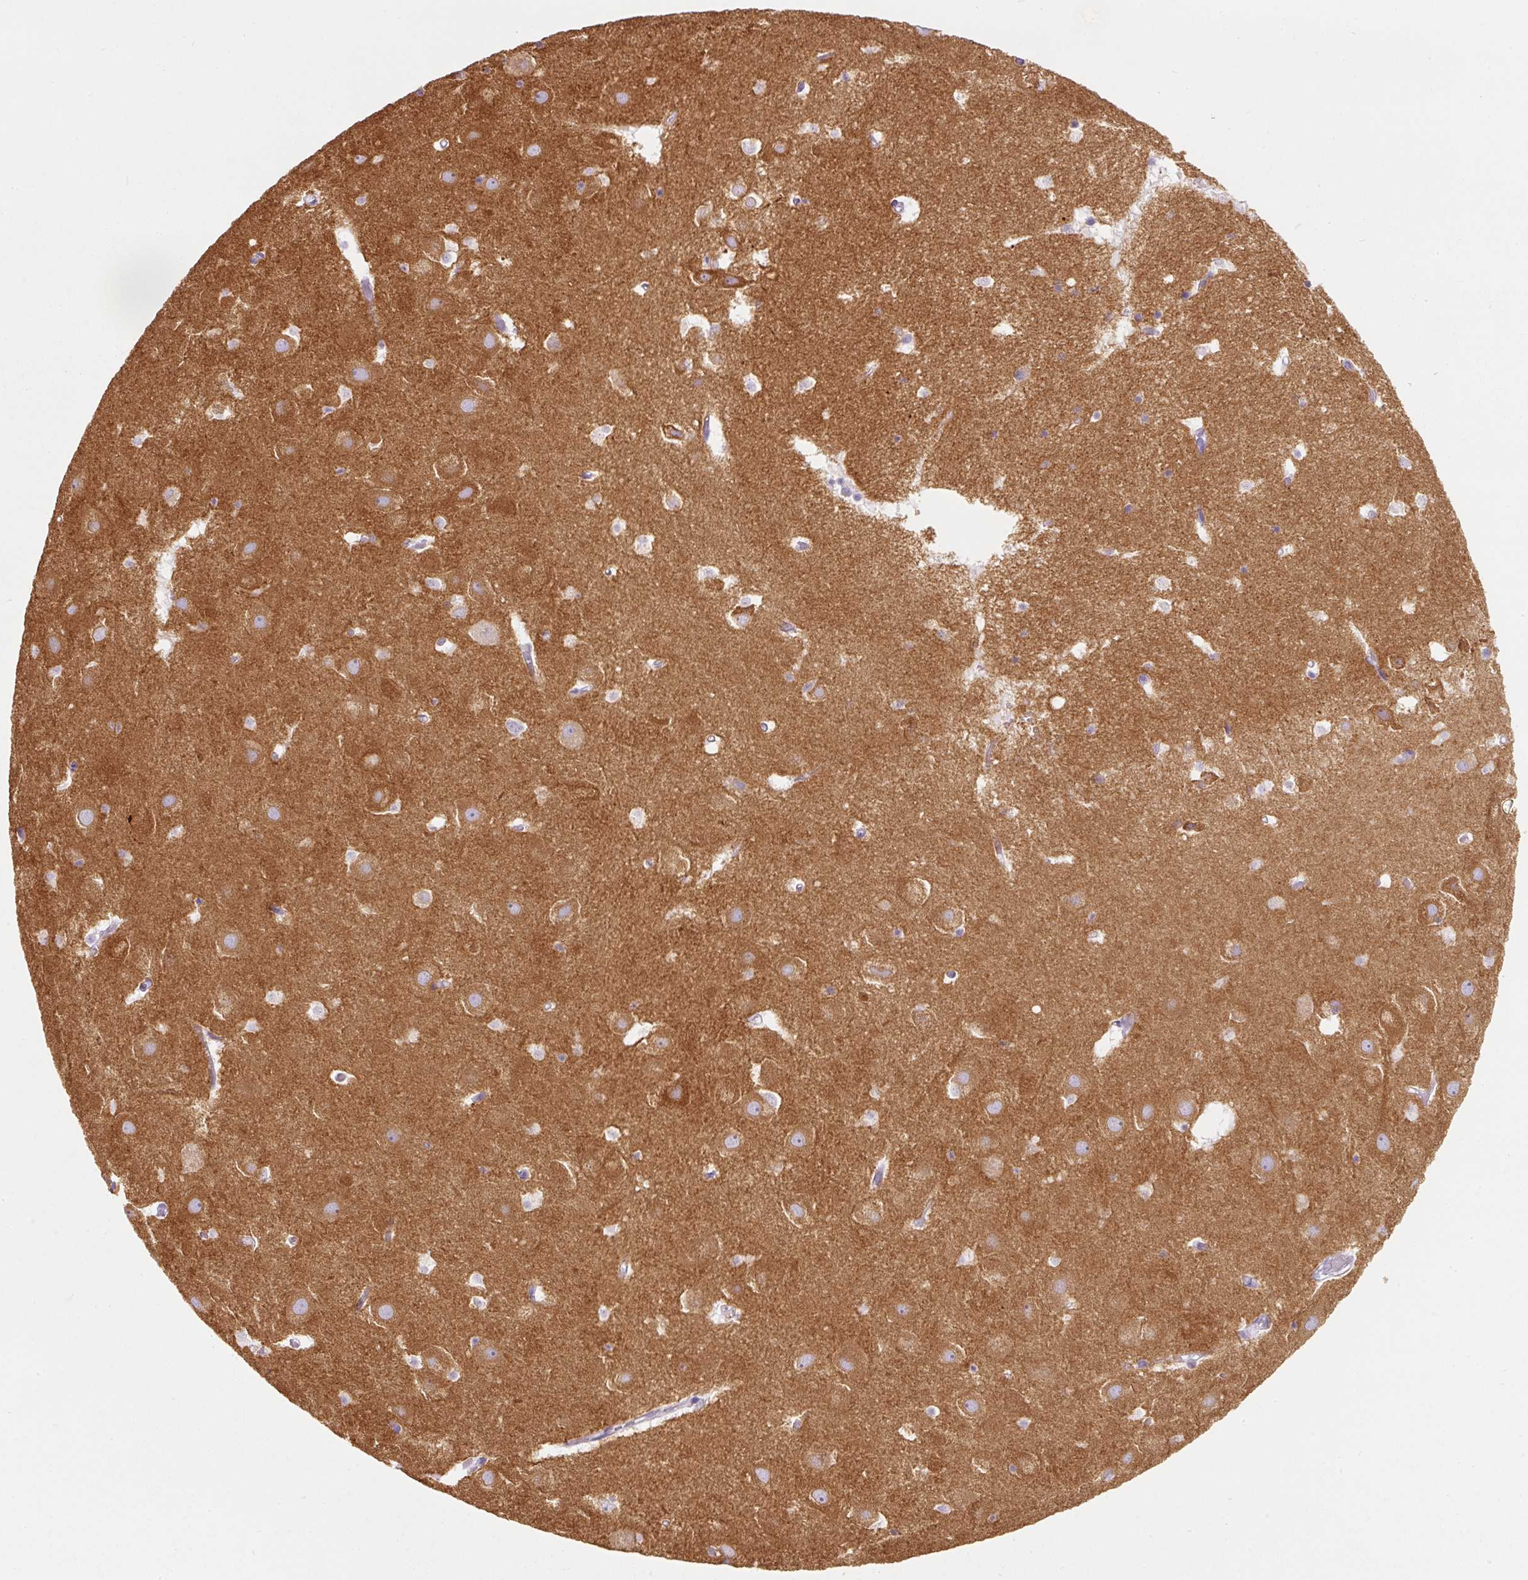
{"staining": {"intensity": "negative", "quantity": "none", "location": "none"}, "tissue": "hippocampus", "cell_type": "Glial cells", "image_type": "normal", "snomed": [{"axis": "morphology", "description": "Normal tissue, NOS"}, {"axis": "topography", "description": "Hippocampus"}], "caption": "Glial cells are negative for brown protein staining in normal hippocampus.", "gene": "DNM1", "patient": {"sex": "female", "age": 52}}